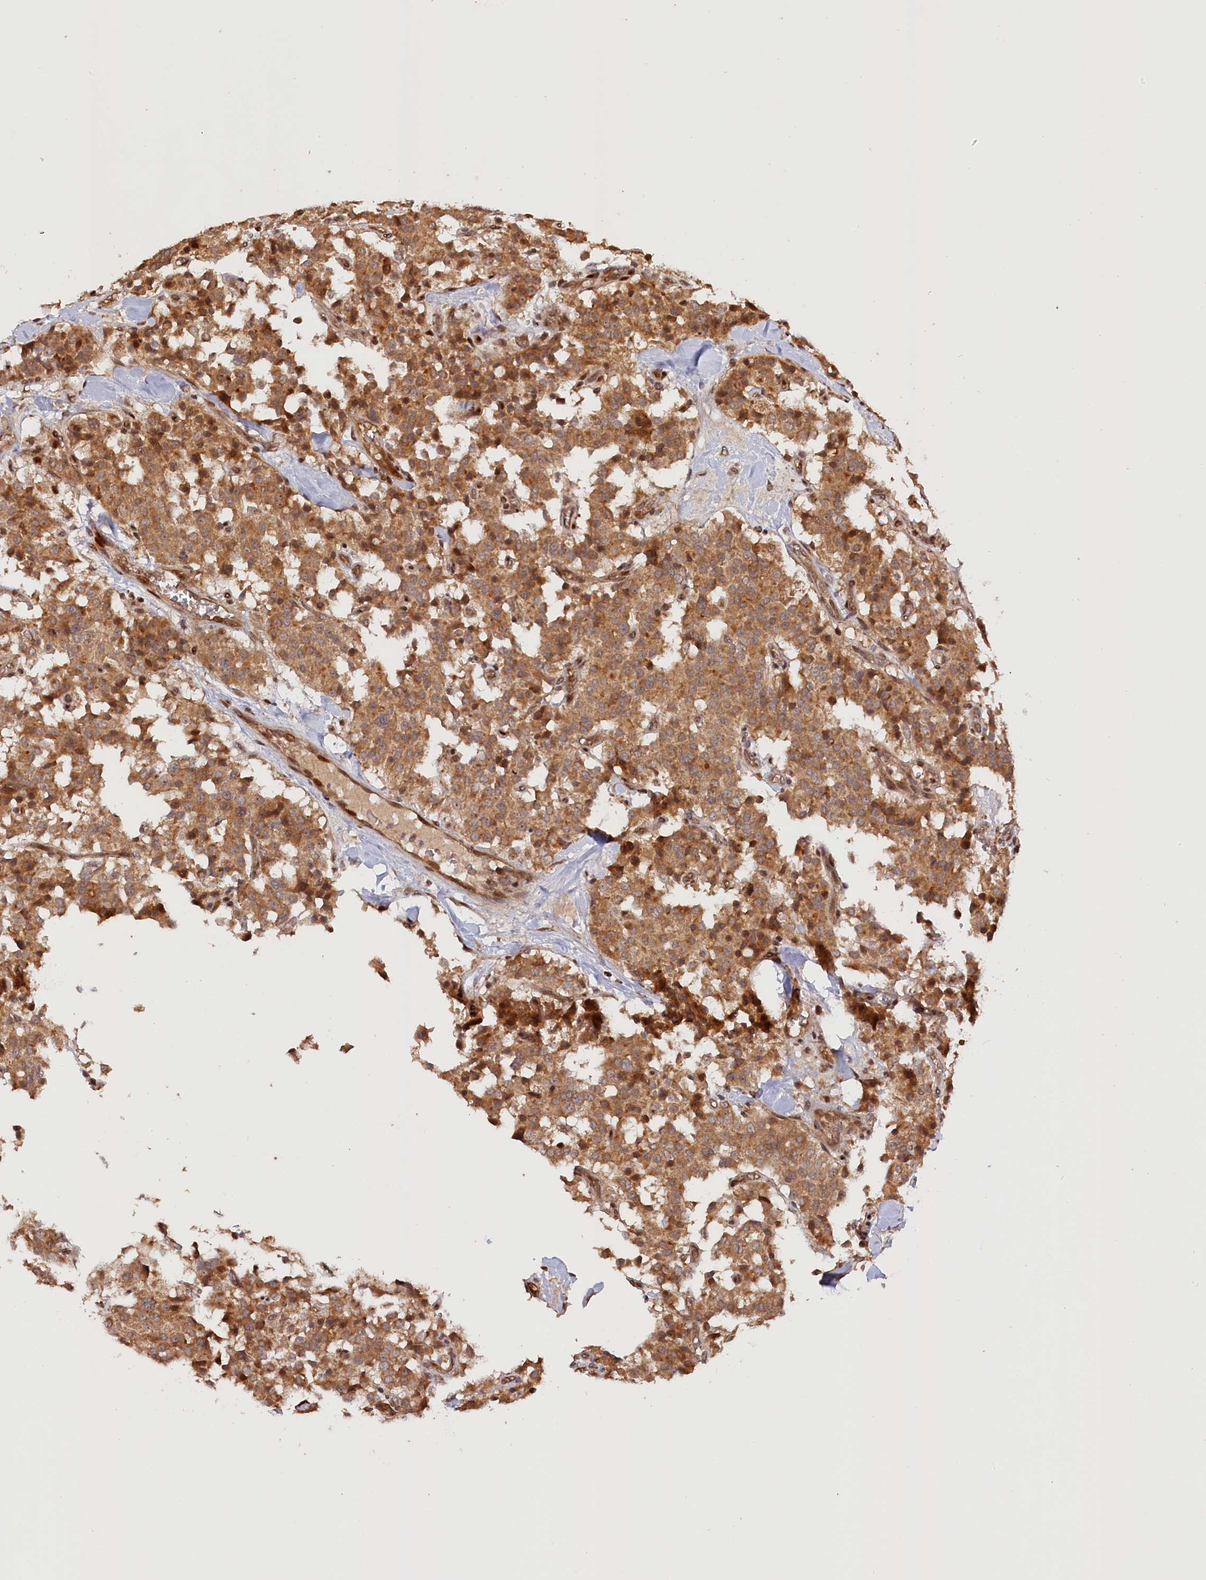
{"staining": {"intensity": "moderate", "quantity": ">75%", "location": "cytoplasmic/membranous,nuclear"}, "tissue": "carcinoid", "cell_type": "Tumor cells", "image_type": "cancer", "snomed": [{"axis": "morphology", "description": "Carcinoid, malignant, NOS"}, {"axis": "topography", "description": "Lung"}], "caption": "This micrograph displays carcinoid stained with immunohistochemistry (IHC) to label a protein in brown. The cytoplasmic/membranous and nuclear of tumor cells show moderate positivity for the protein. Nuclei are counter-stained blue.", "gene": "ANKRD24", "patient": {"sex": "male", "age": 30}}